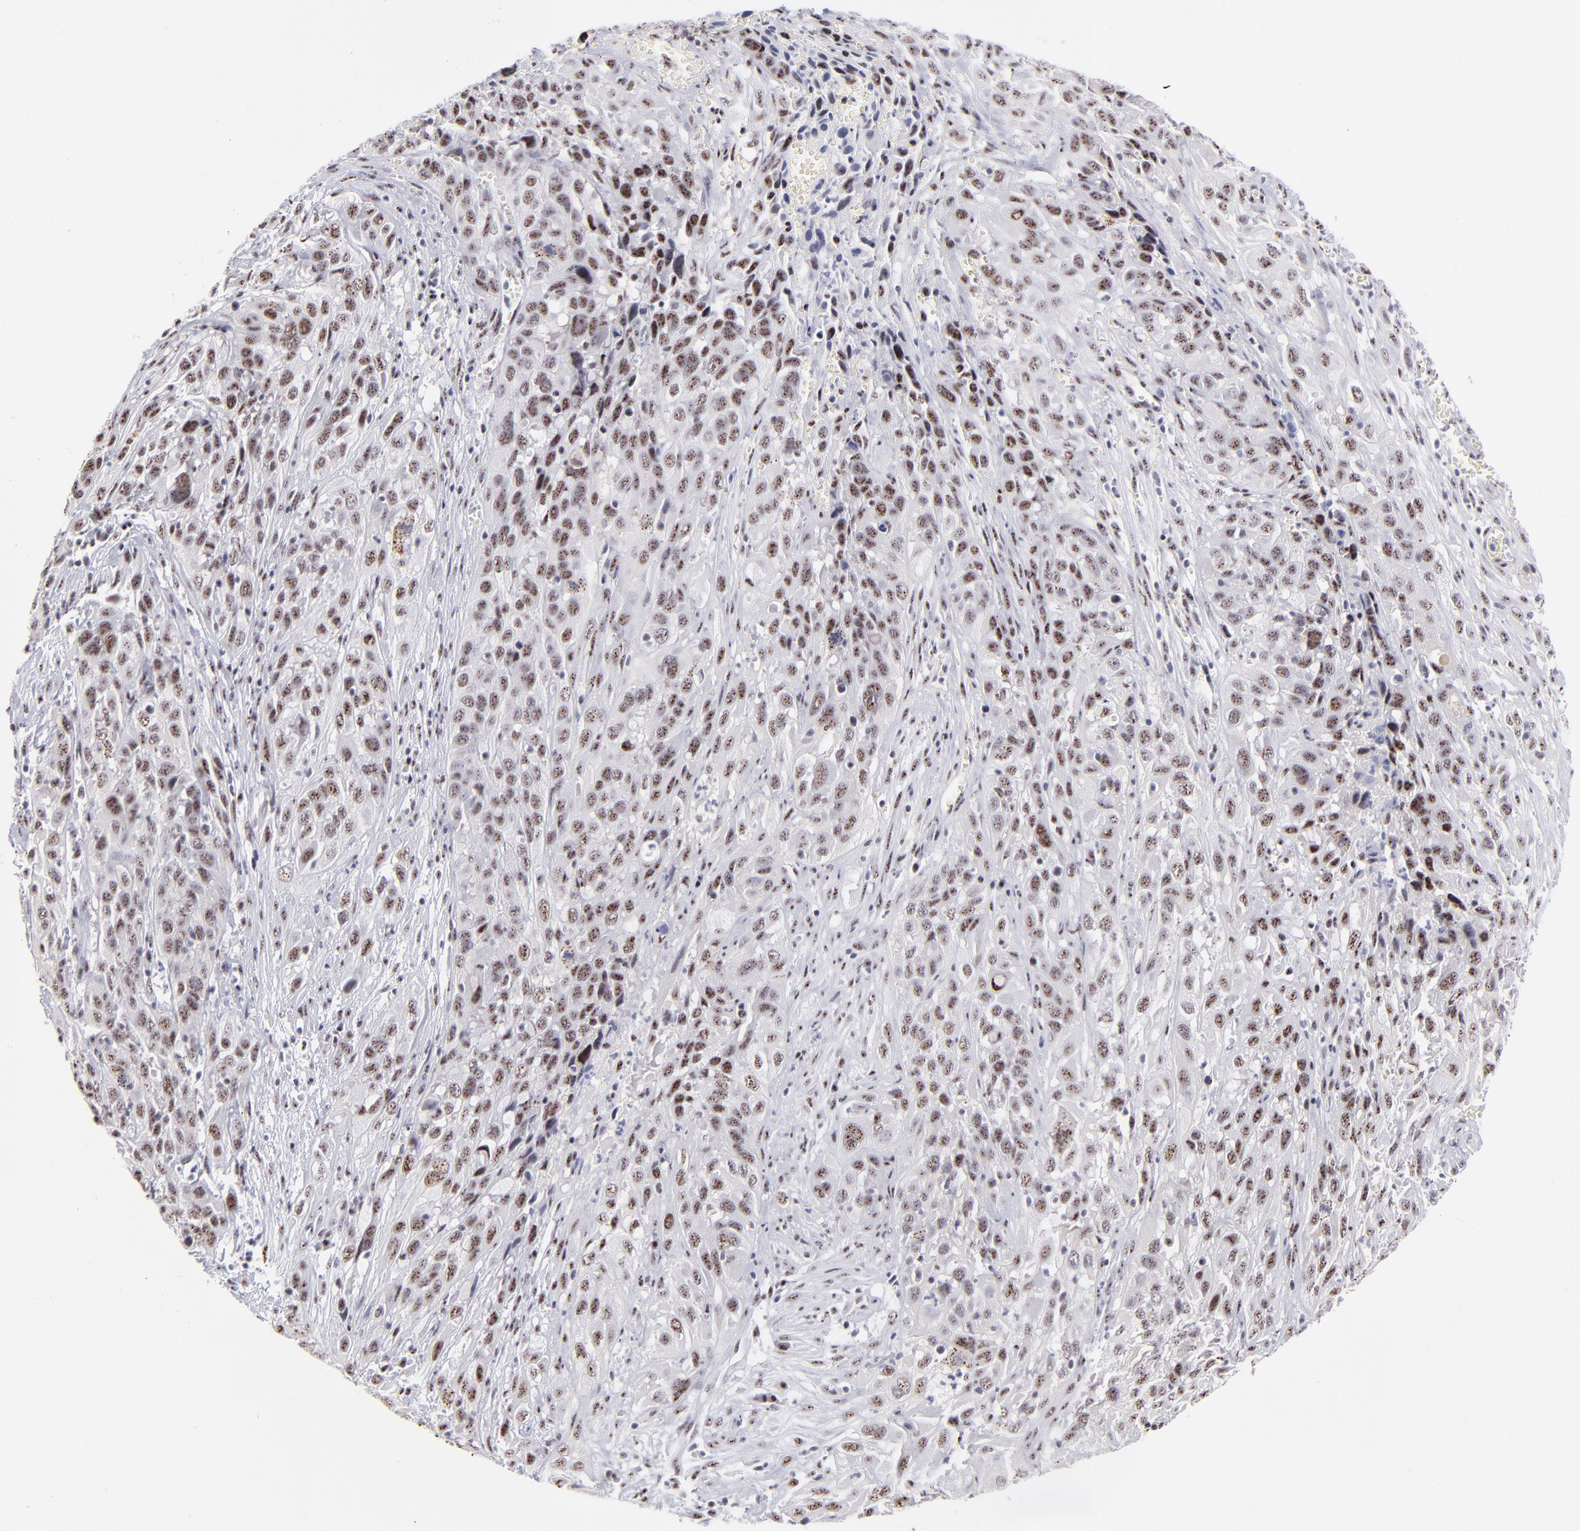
{"staining": {"intensity": "moderate", "quantity": ">75%", "location": "nuclear"}, "tissue": "cervical cancer", "cell_type": "Tumor cells", "image_type": "cancer", "snomed": [{"axis": "morphology", "description": "Squamous cell carcinoma, NOS"}, {"axis": "topography", "description": "Cervix"}], "caption": "Protein analysis of cervical cancer tissue exhibits moderate nuclear positivity in approximately >75% of tumor cells.", "gene": "CDC25C", "patient": {"sex": "female", "age": 32}}